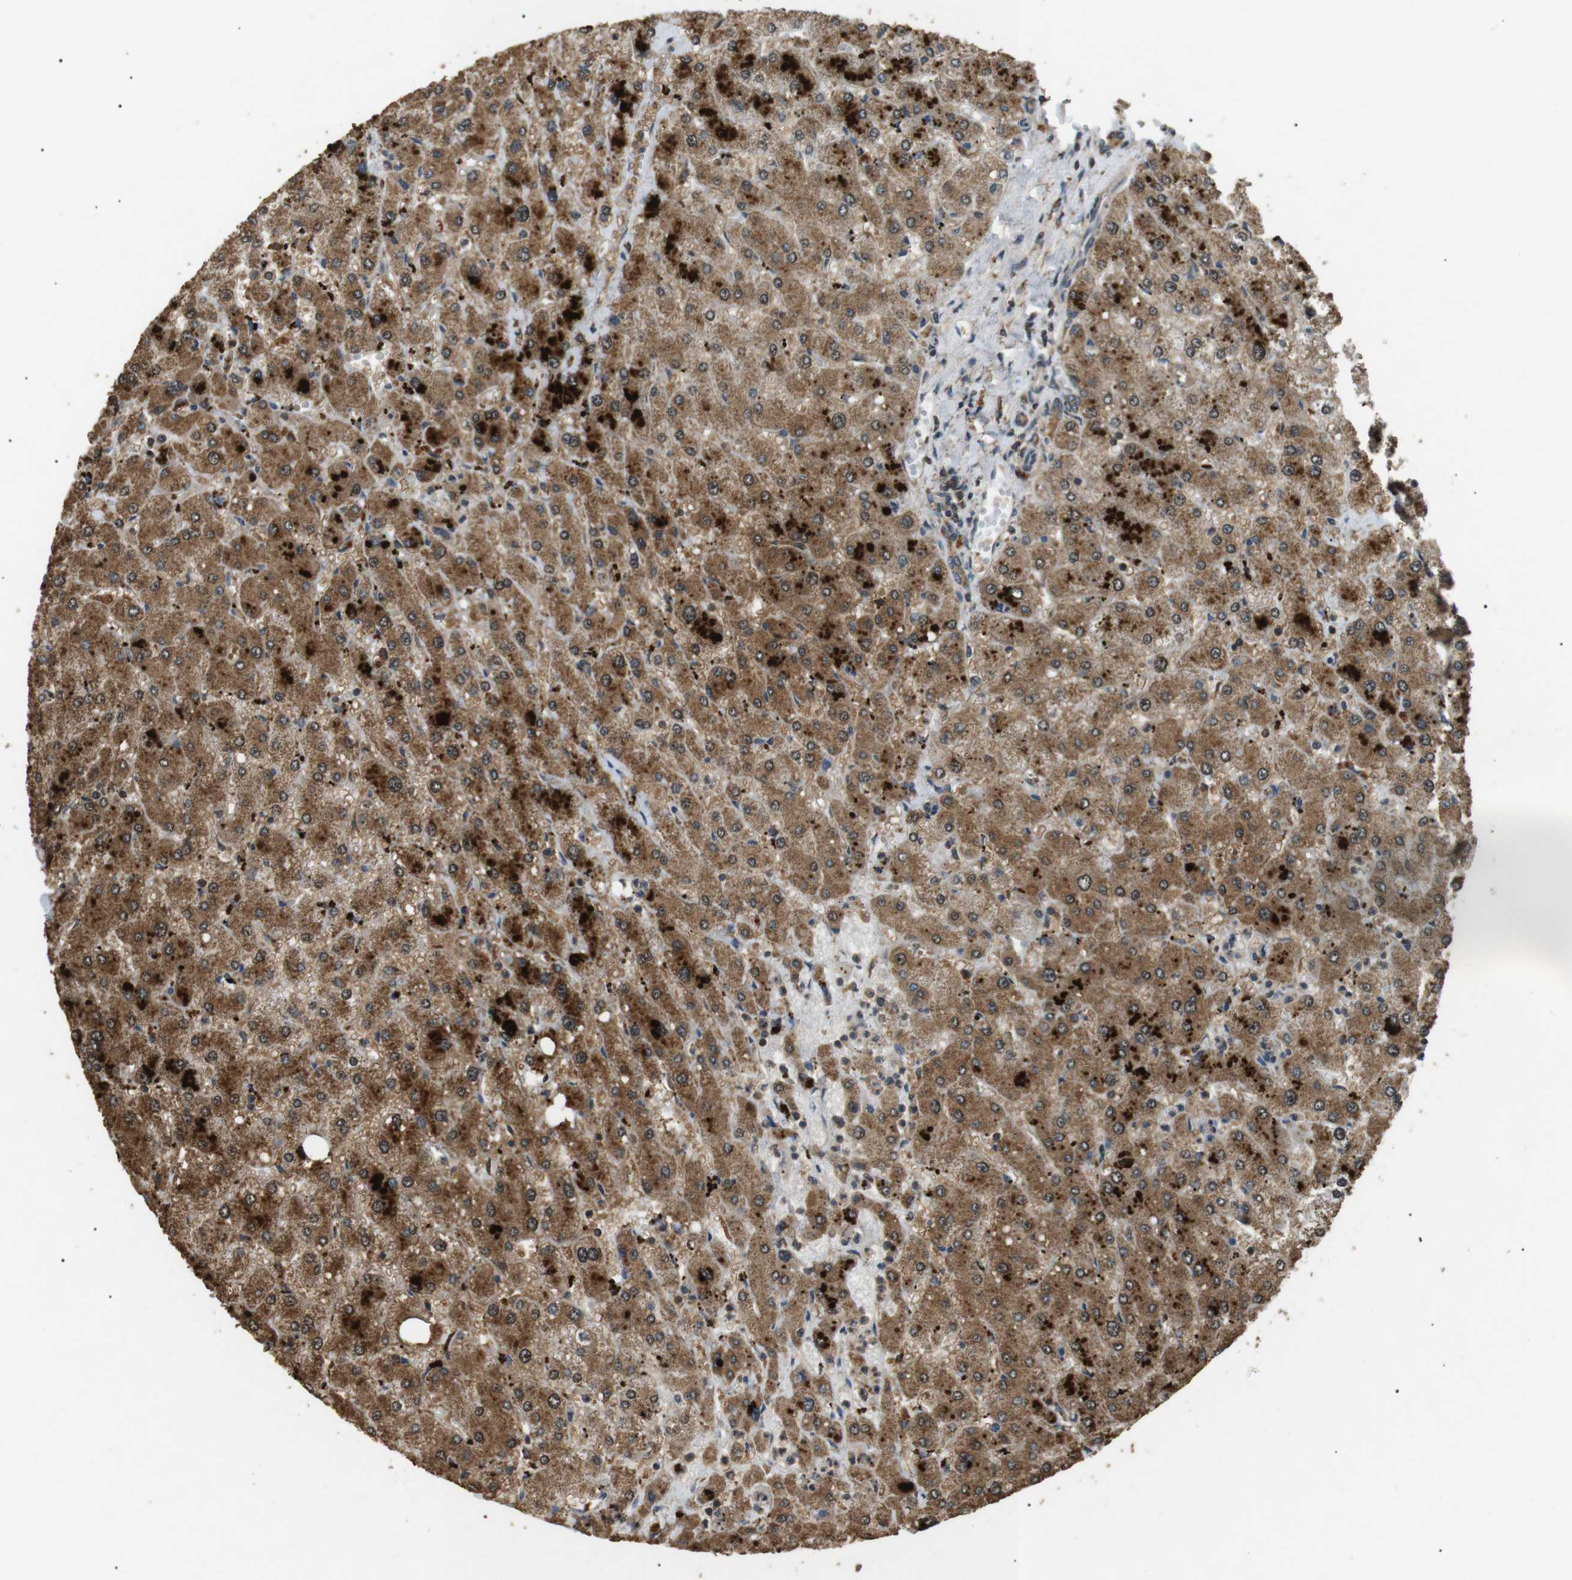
{"staining": {"intensity": "moderate", "quantity": ">75%", "location": "cytoplasmic/membranous"}, "tissue": "liver", "cell_type": "Cholangiocytes", "image_type": "normal", "snomed": [{"axis": "morphology", "description": "Normal tissue, NOS"}, {"axis": "topography", "description": "Liver"}], "caption": "This image demonstrates benign liver stained with immunohistochemistry to label a protein in brown. The cytoplasmic/membranous of cholangiocytes show moderate positivity for the protein. Nuclei are counter-stained blue.", "gene": "TBC1D15", "patient": {"sex": "male", "age": 55}}